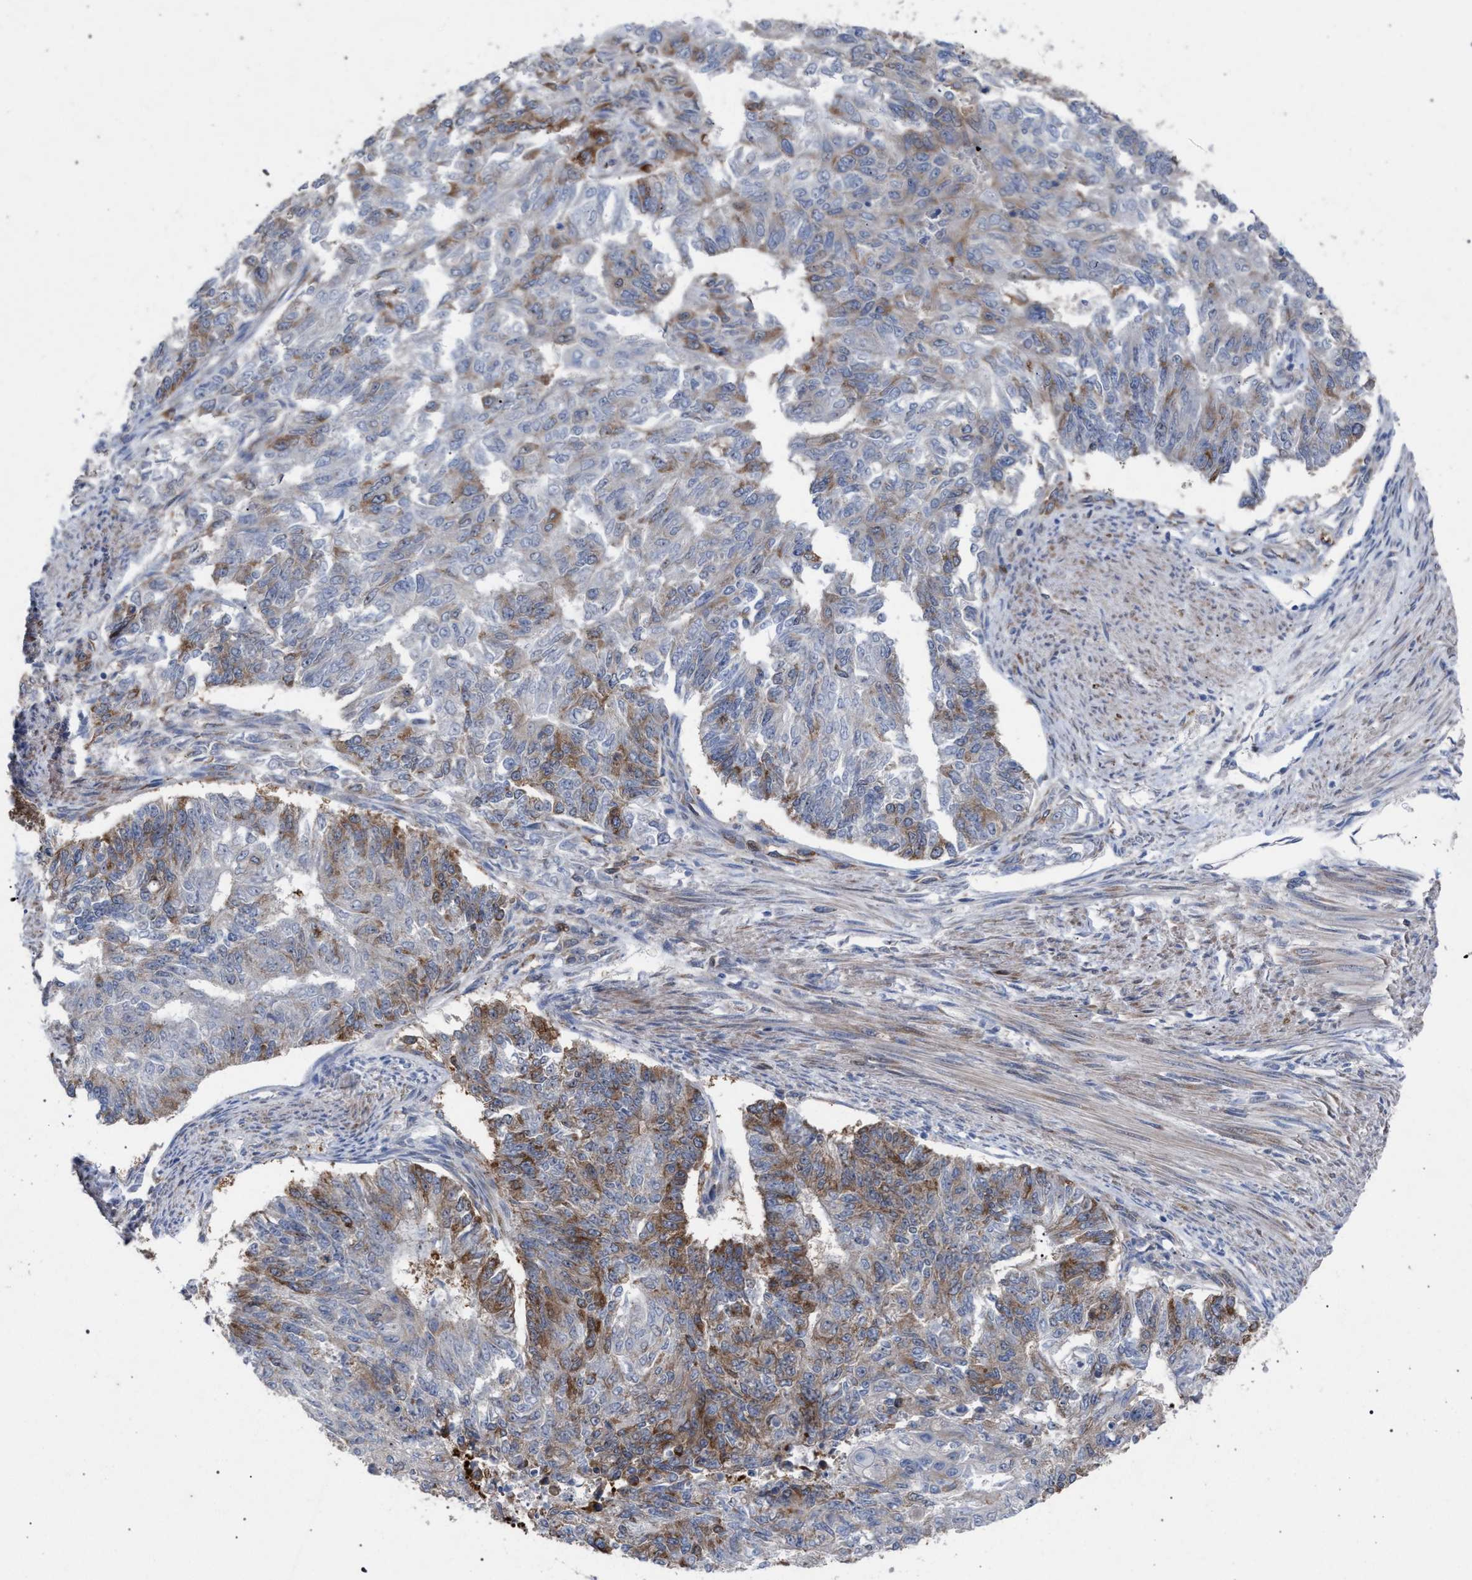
{"staining": {"intensity": "moderate", "quantity": "<25%", "location": "cytoplasmic/membranous"}, "tissue": "endometrial cancer", "cell_type": "Tumor cells", "image_type": "cancer", "snomed": [{"axis": "morphology", "description": "Adenocarcinoma, NOS"}, {"axis": "topography", "description": "Endometrium"}], "caption": "Moderate cytoplasmic/membranous expression is present in approximately <25% of tumor cells in endometrial cancer (adenocarcinoma).", "gene": "CDR2L", "patient": {"sex": "female", "age": 32}}